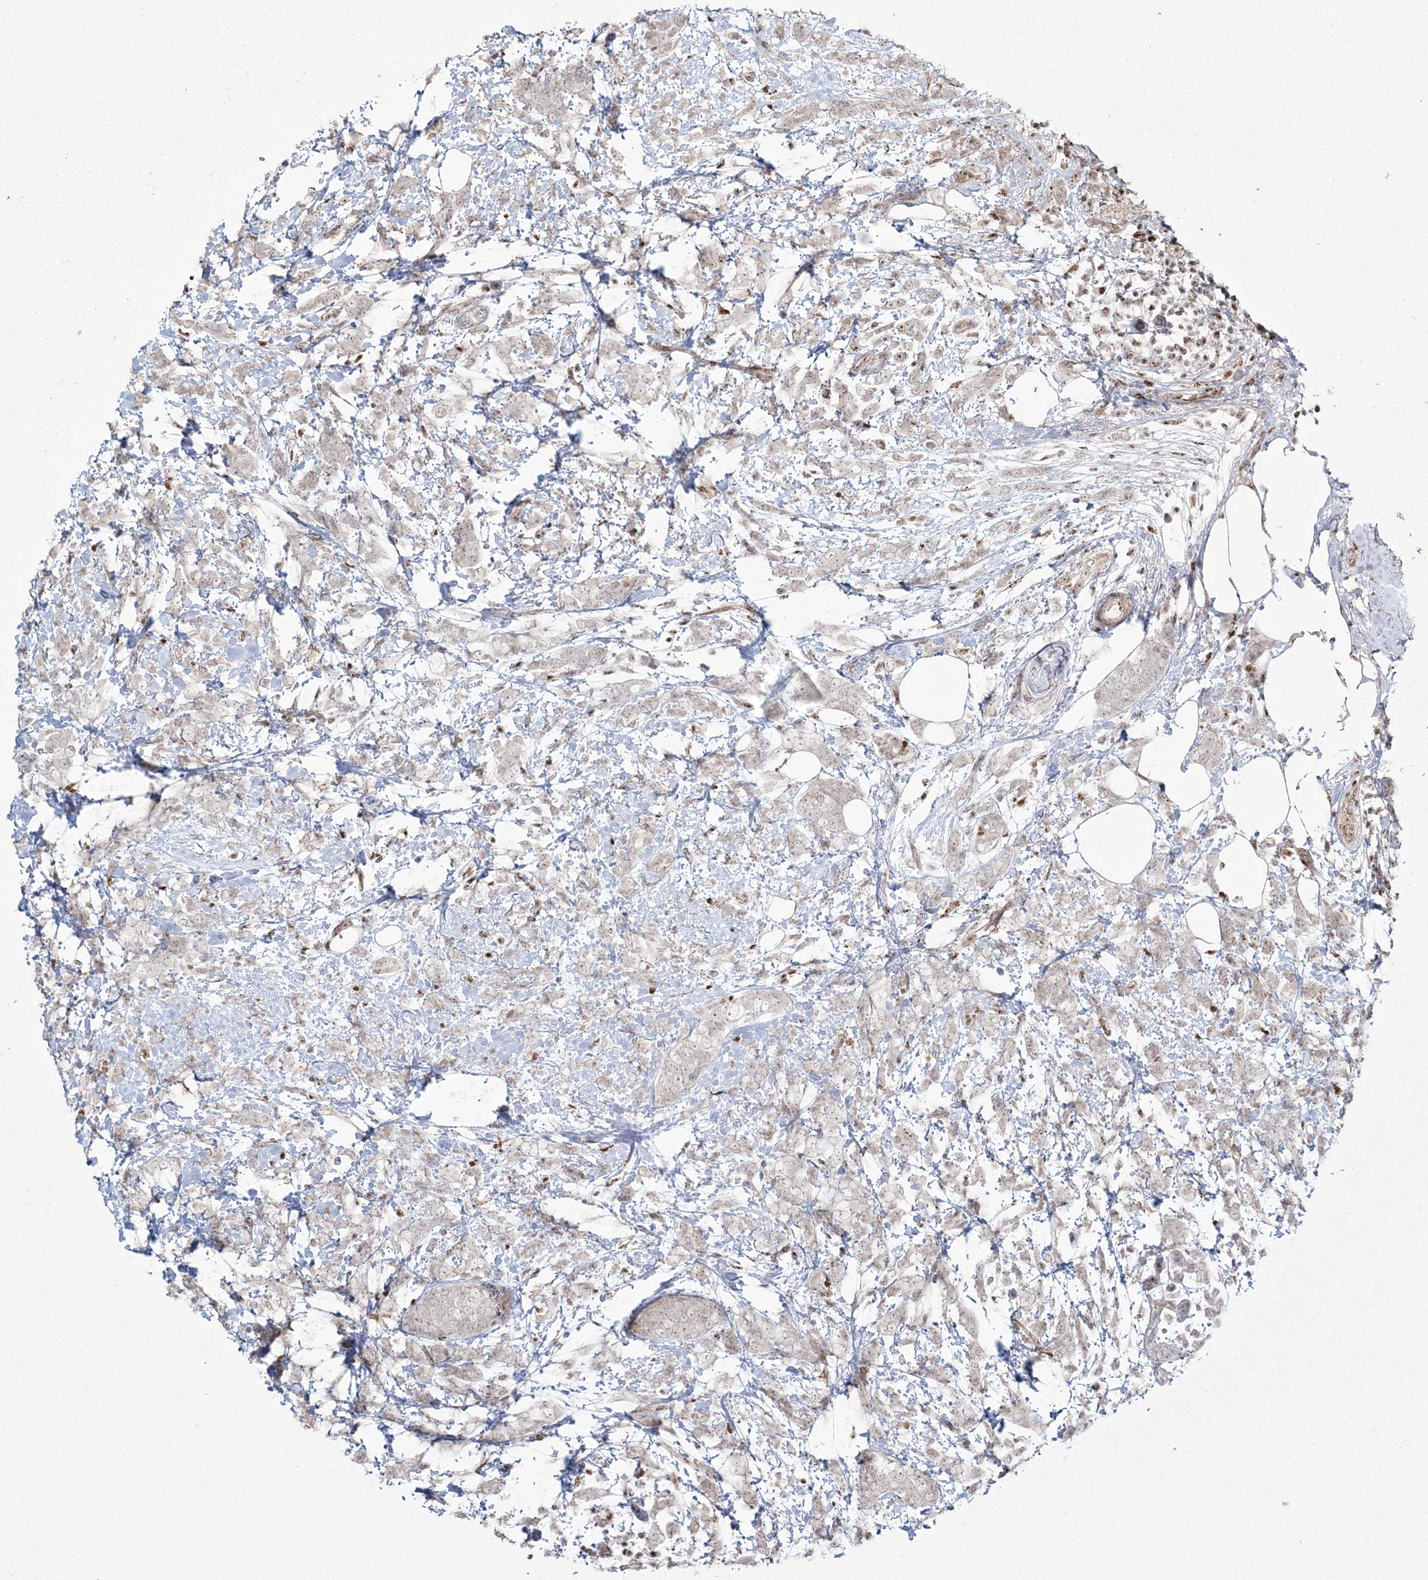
{"staining": {"intensity": "negative", "quantity": "none", "location": "none"}, "tissue": "breast cancer", "cell_type": "Tumor cells", "image_type": "cancer", "snomed": [{"axis": "morphology", "description": "Lobular carcinoma"}, {"axis": "topography", "description": "Breast"}], "caption": "An immunohistochemistry (IHC) histopathology image of breast lobular carcinoma is shown. There is no staining in tumor cells of breast lobular carcinoma.", "gene": "RBM17", "patient": {"sex": "female", "age": 58}}